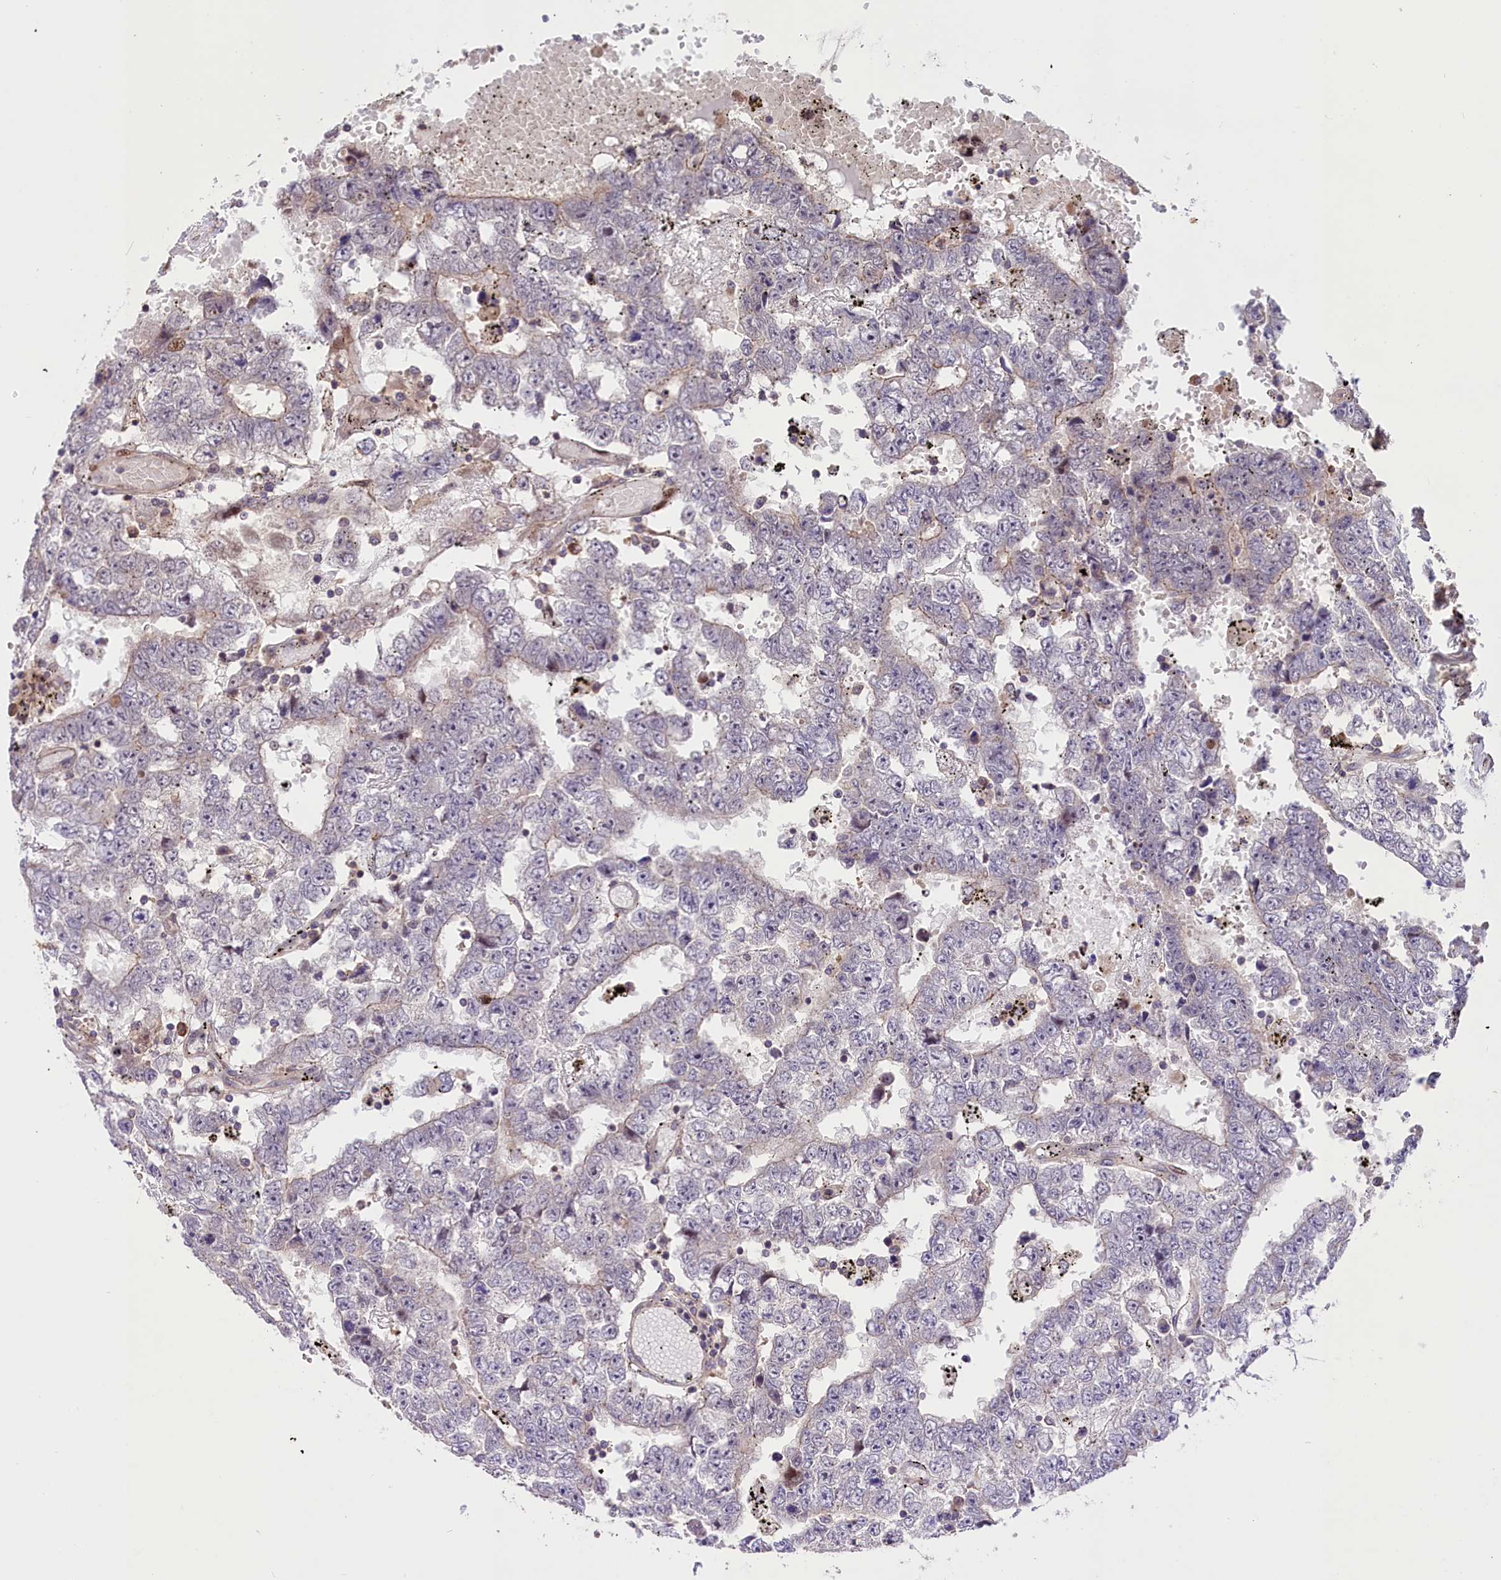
{"staining": {"intensity": "negative", "quantity": "none", "location": "none"}, "tissue": "testis cancer", "cell_type": "Tumor cells", "image_type": "cancer", "snomed": [{"axis": "morphology", "description": "Carcinoma, Embryonal, NOS"}, {"axis": "topography", "description": "Testis"}], "caption": "A high-resolution micrograph shows immunohistochemistry (IHC) staining of embryonal carcinoma (testis), which shows no significant staining in tumor cells.", "gene": "RIC8A", "patient": {"sex": "male", "age": 25}}